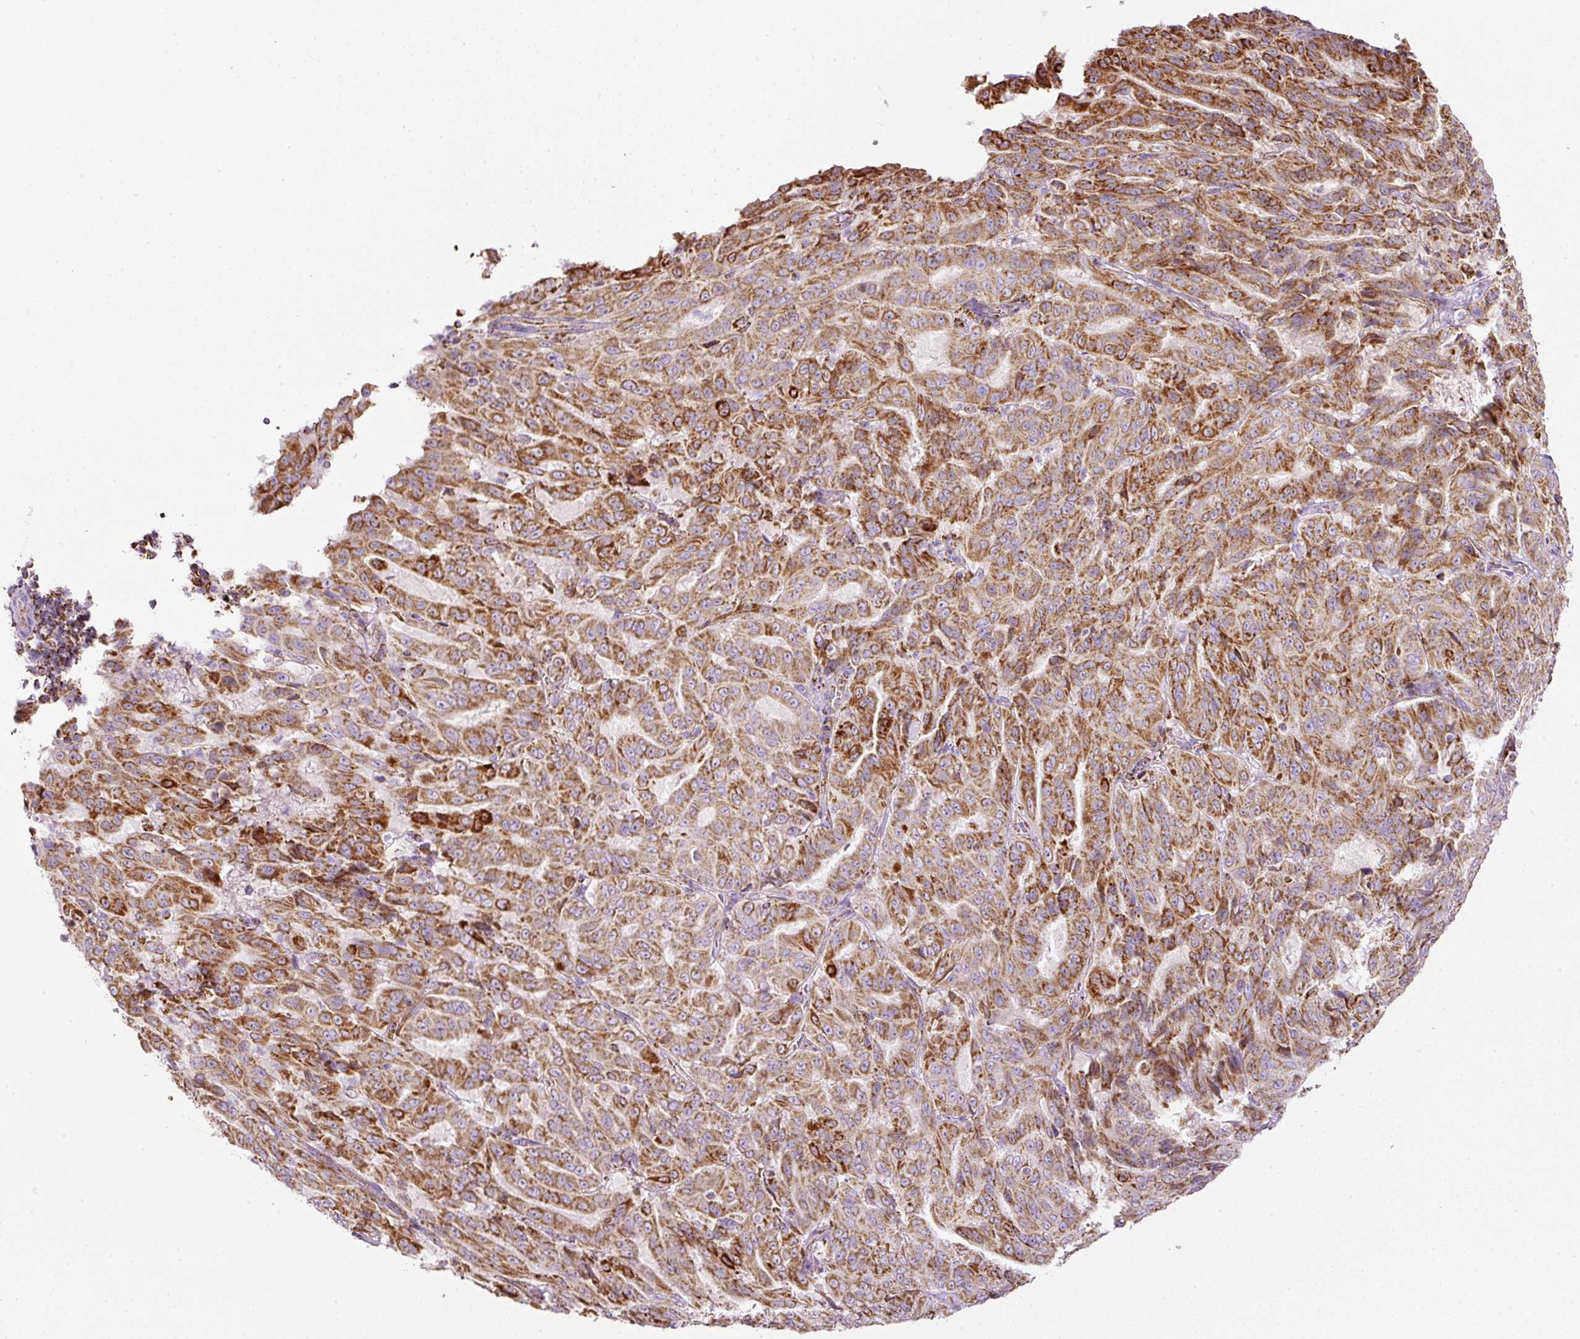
{"staining": {"intensity": "moderate", "quantity": ">75%", "location": "cytoplasmic/membranous"}, "tissue": "pancreatic cancer", "cell_type": "Tumor cells", "image_type": "cancer", "snomed": [{"axis": "morphology", "description": "Adenocarcinoma, NOS"}, {"axis": "topography", "description": "Pancreas"}], "caption": "Brown immunohistochemical staining in pancreatic adenocarcinoma exhibits moderate cytoplasmic/membranous expression in approximately >75% of tumor cells.", "gene": "SDHA", "patient": {"sex": "male", "age": 63}}